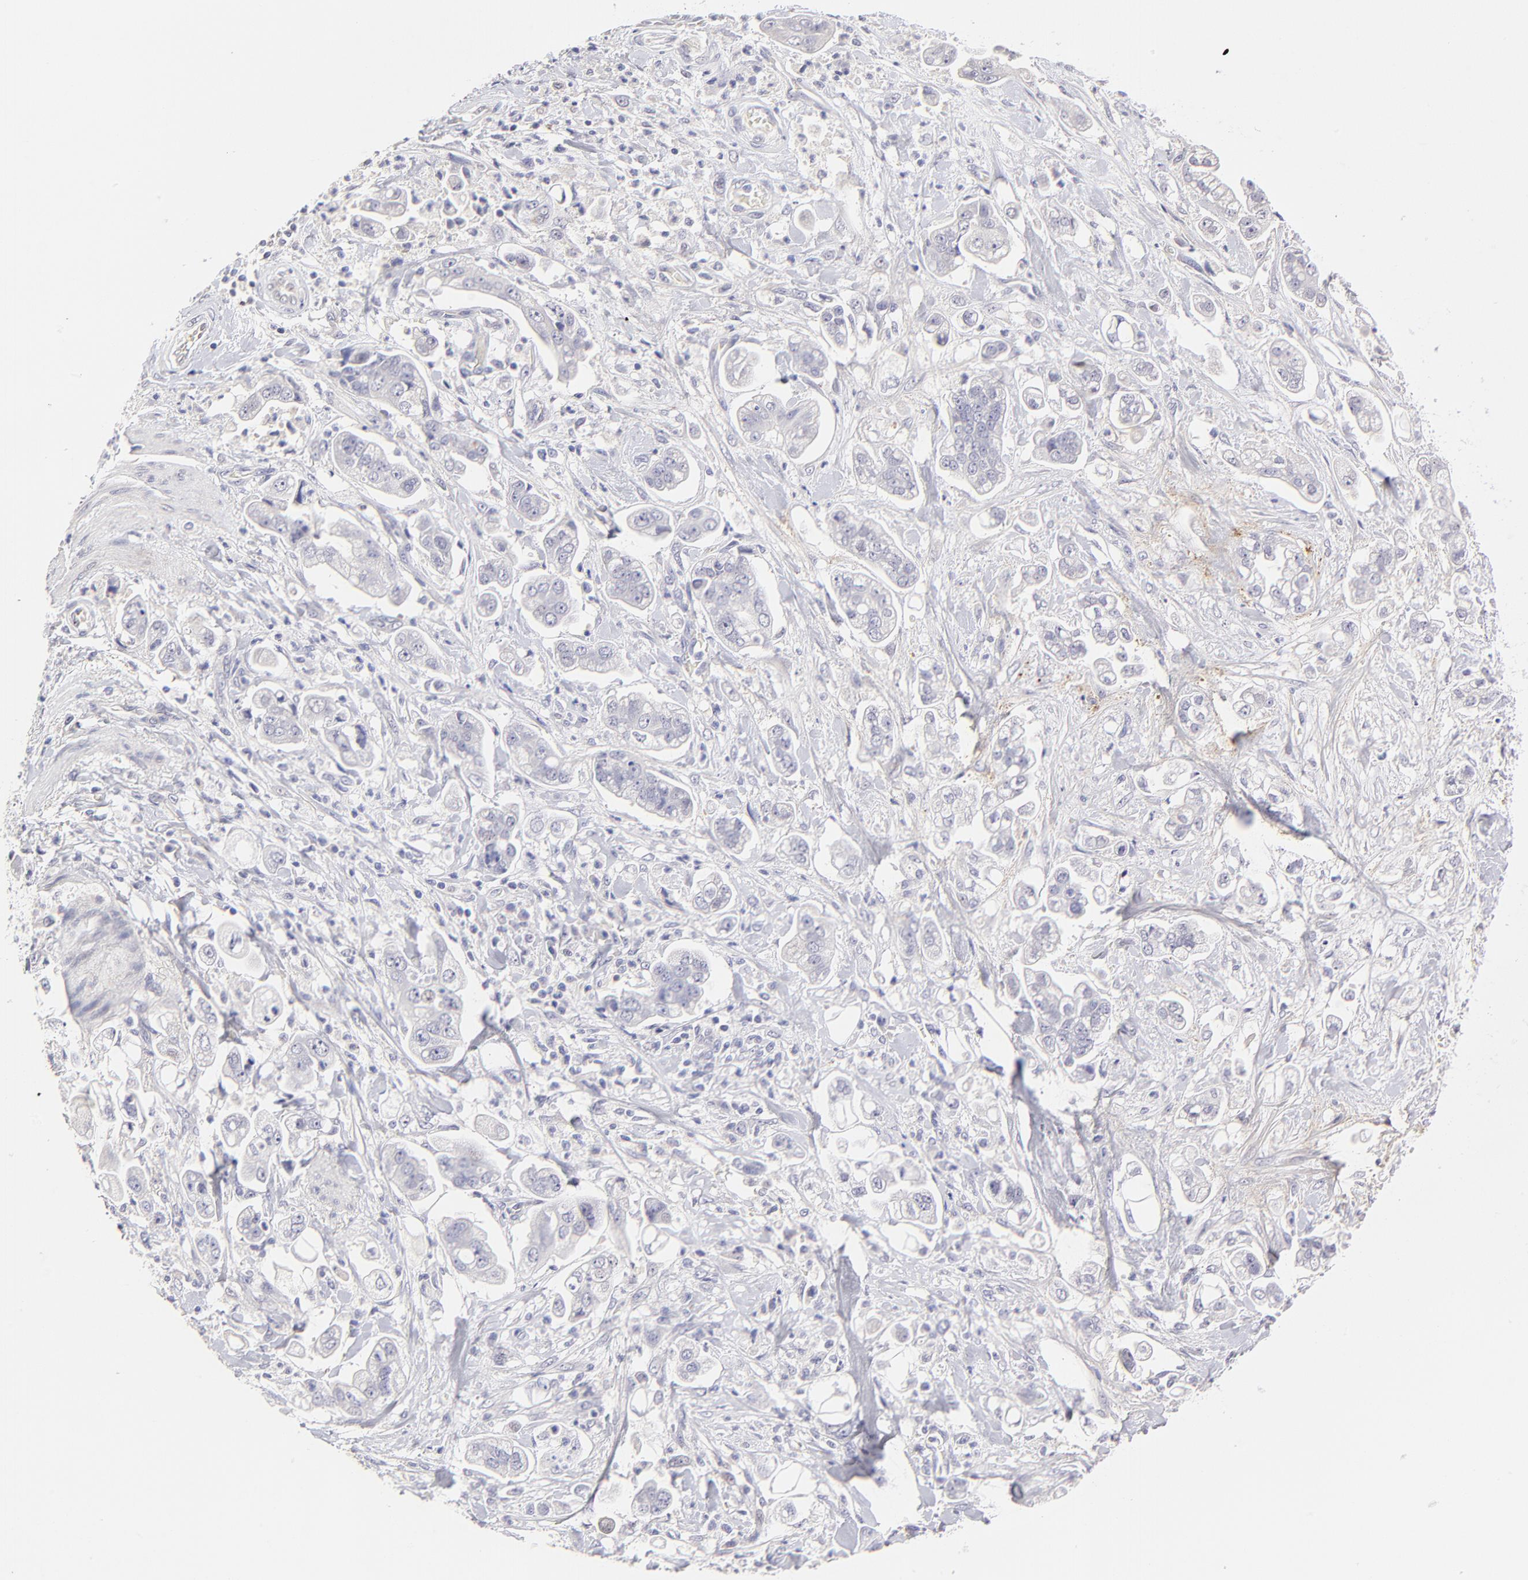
{"staining": {"intensity": "negative", "quantity": "none", "location": "none"}, "tissue": "stomach cancer", "cell_type": "Tumor cells", "image_type": "cancer", "snomed": [{"axis": "morphology", "description": "Adenocarcinoma, NOS"}, {"axis": "topography", "description": "Stomach"}], "caption": "Immunohistochemical staining of stomach adenocarcinoma demonstrates no significant positivity in tumor cells.", "gene": "BTG2", "patient": {"sex": "male", "age": 62}}